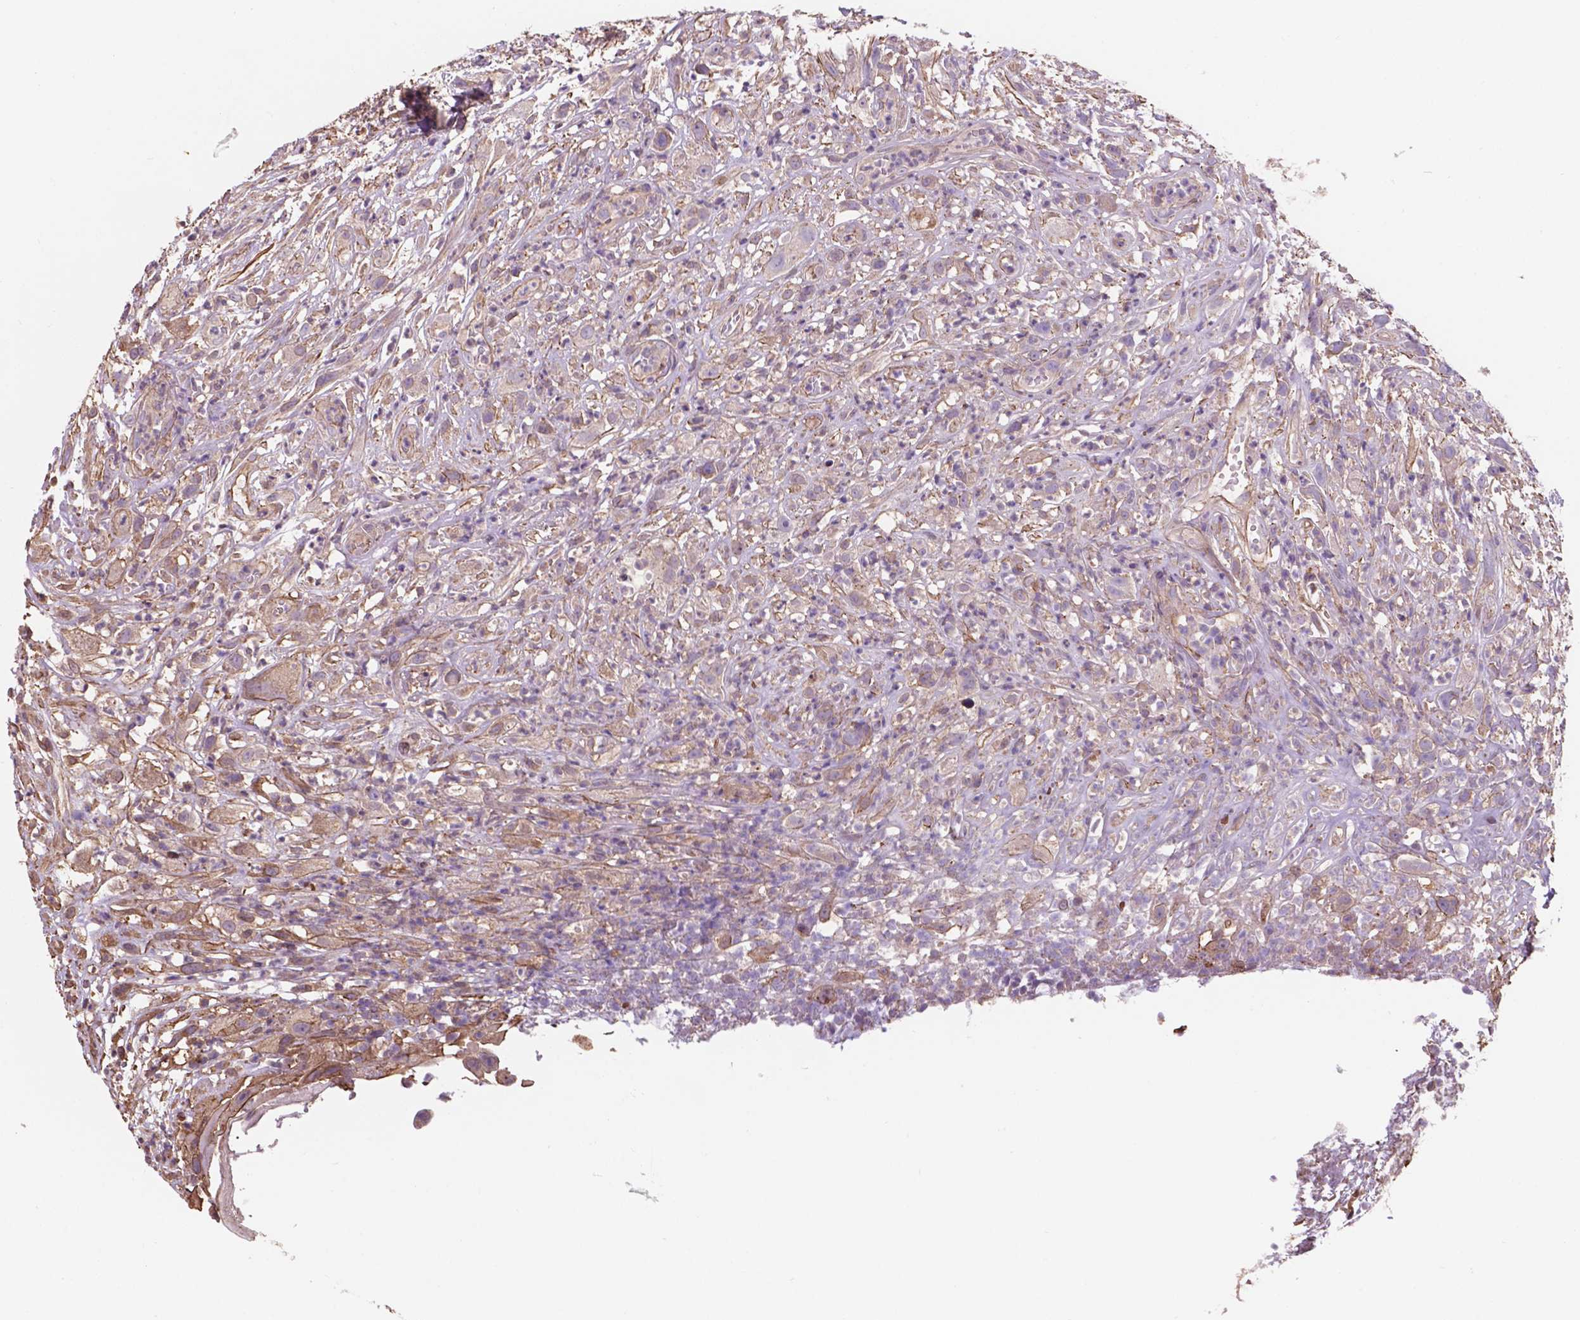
{"staining": {"intensity": "weak", "quantity": "25%-75%", "location": "cytoplasmic/membranous"}, "tissue": "head and neck cancer", "cell_type": "Tumor cells", "image_type": "cancer", "snomed": [{"axis": "morphology", "description": "Squamous cell carcinoma, NOS"}, {"axis": "topography", "description": "Head-Neck"}], "caption": "A brown stain labels weak cytoplasmic/membranous positivity of a protein in head and neck cancer (squamous cell carcinoma) tumor cells.", "gene": "NIPA2", "patient": {"sex": "male", "age": 65}}